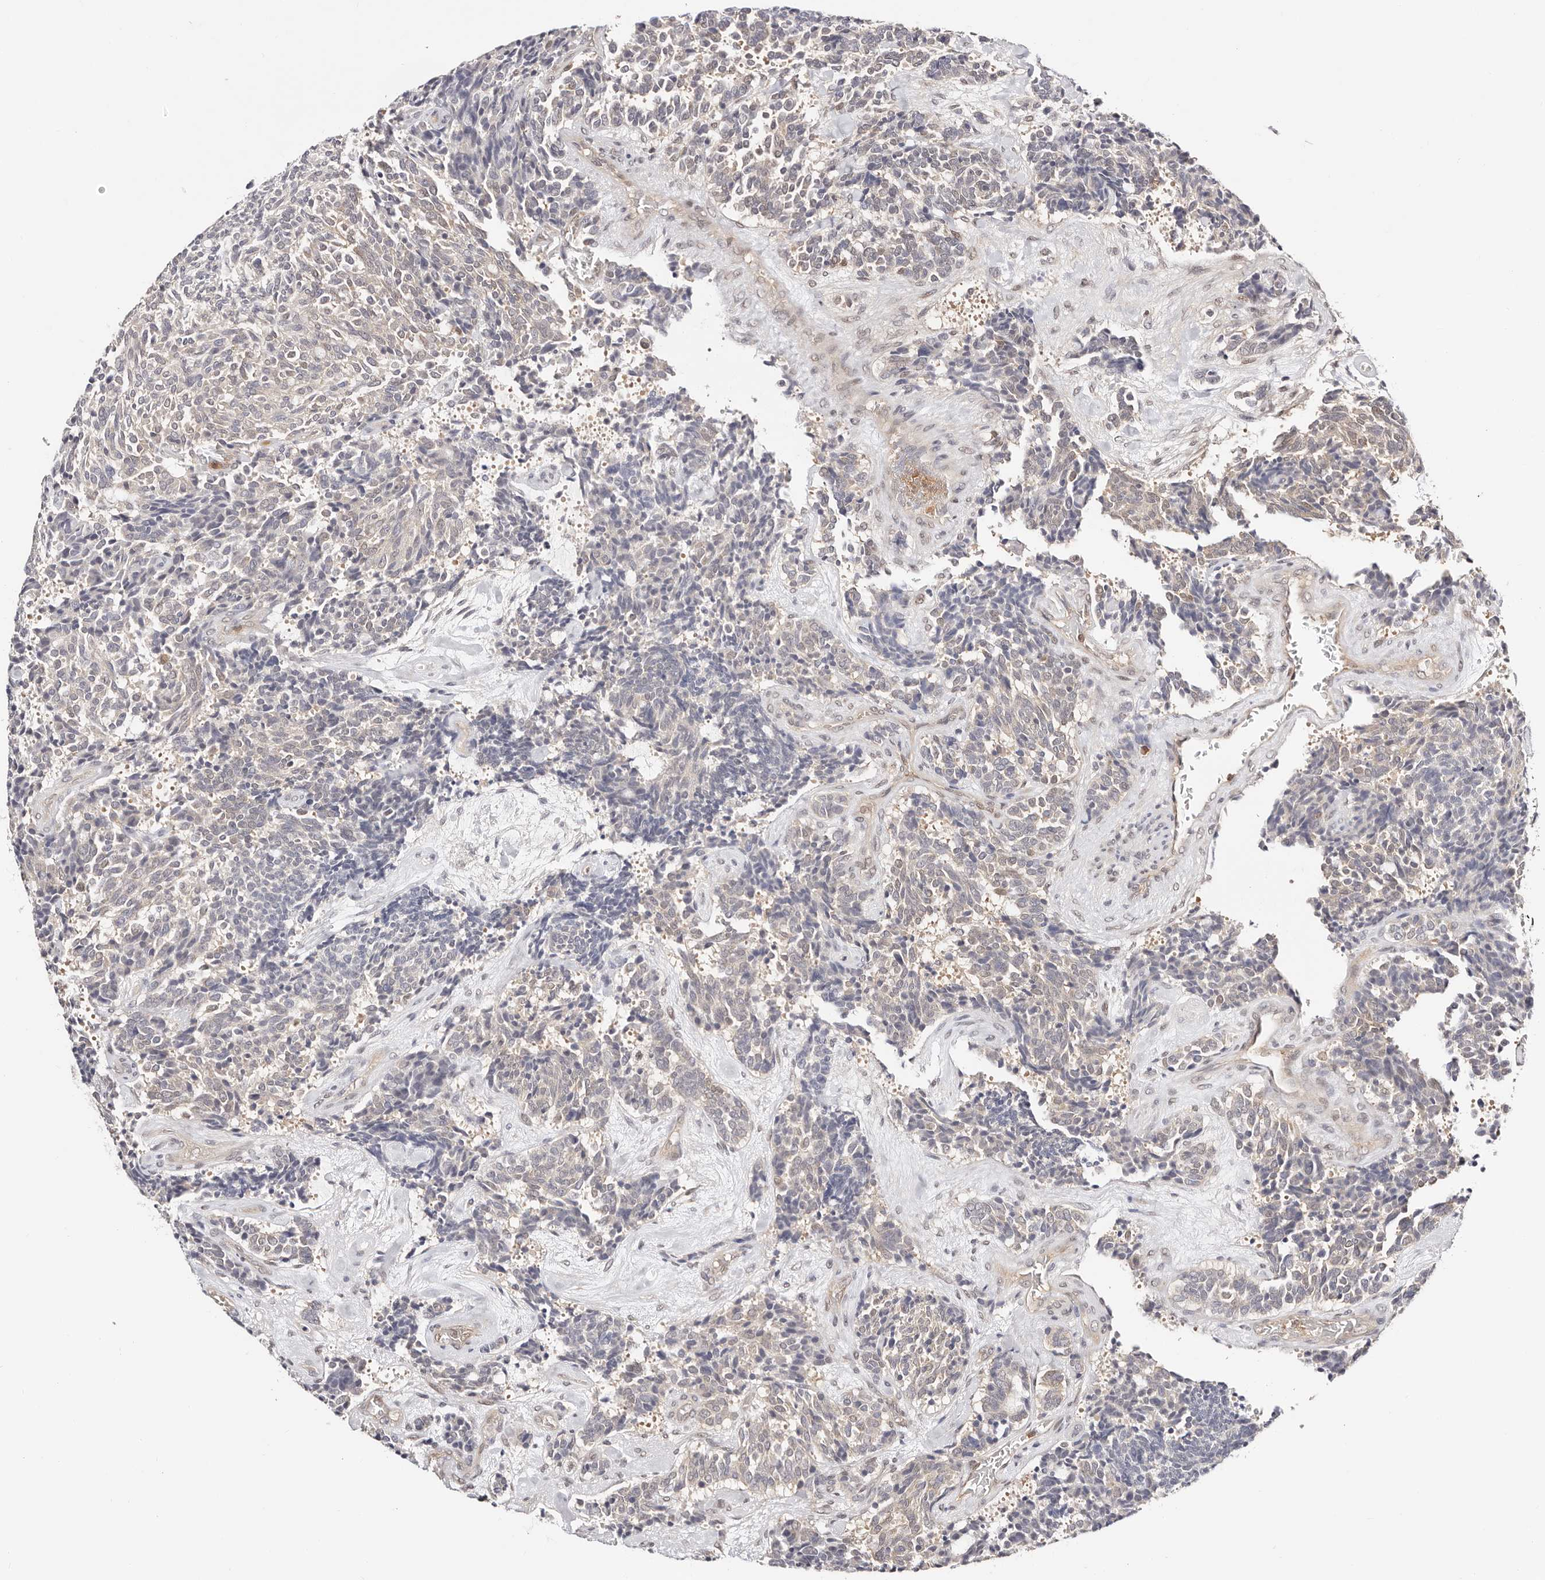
{"staining": {"intensity": "negative", "quantity": "none", "location": "none"}, "tissue": "carcinoid", "cell_type": "Tumor cells", "image_type": "cancer", "snomed": [{"axis": "morphology", "description": "Carcinoid, malignant, NOS"}, {"axis": "topography", "description": "Pancreas"}], "caption": "Image shows no significant protein staining in tumor cells of carcinoid (malignant).", "gene": "STAT5A", "patient": {"sex": "female", "age": 54}}